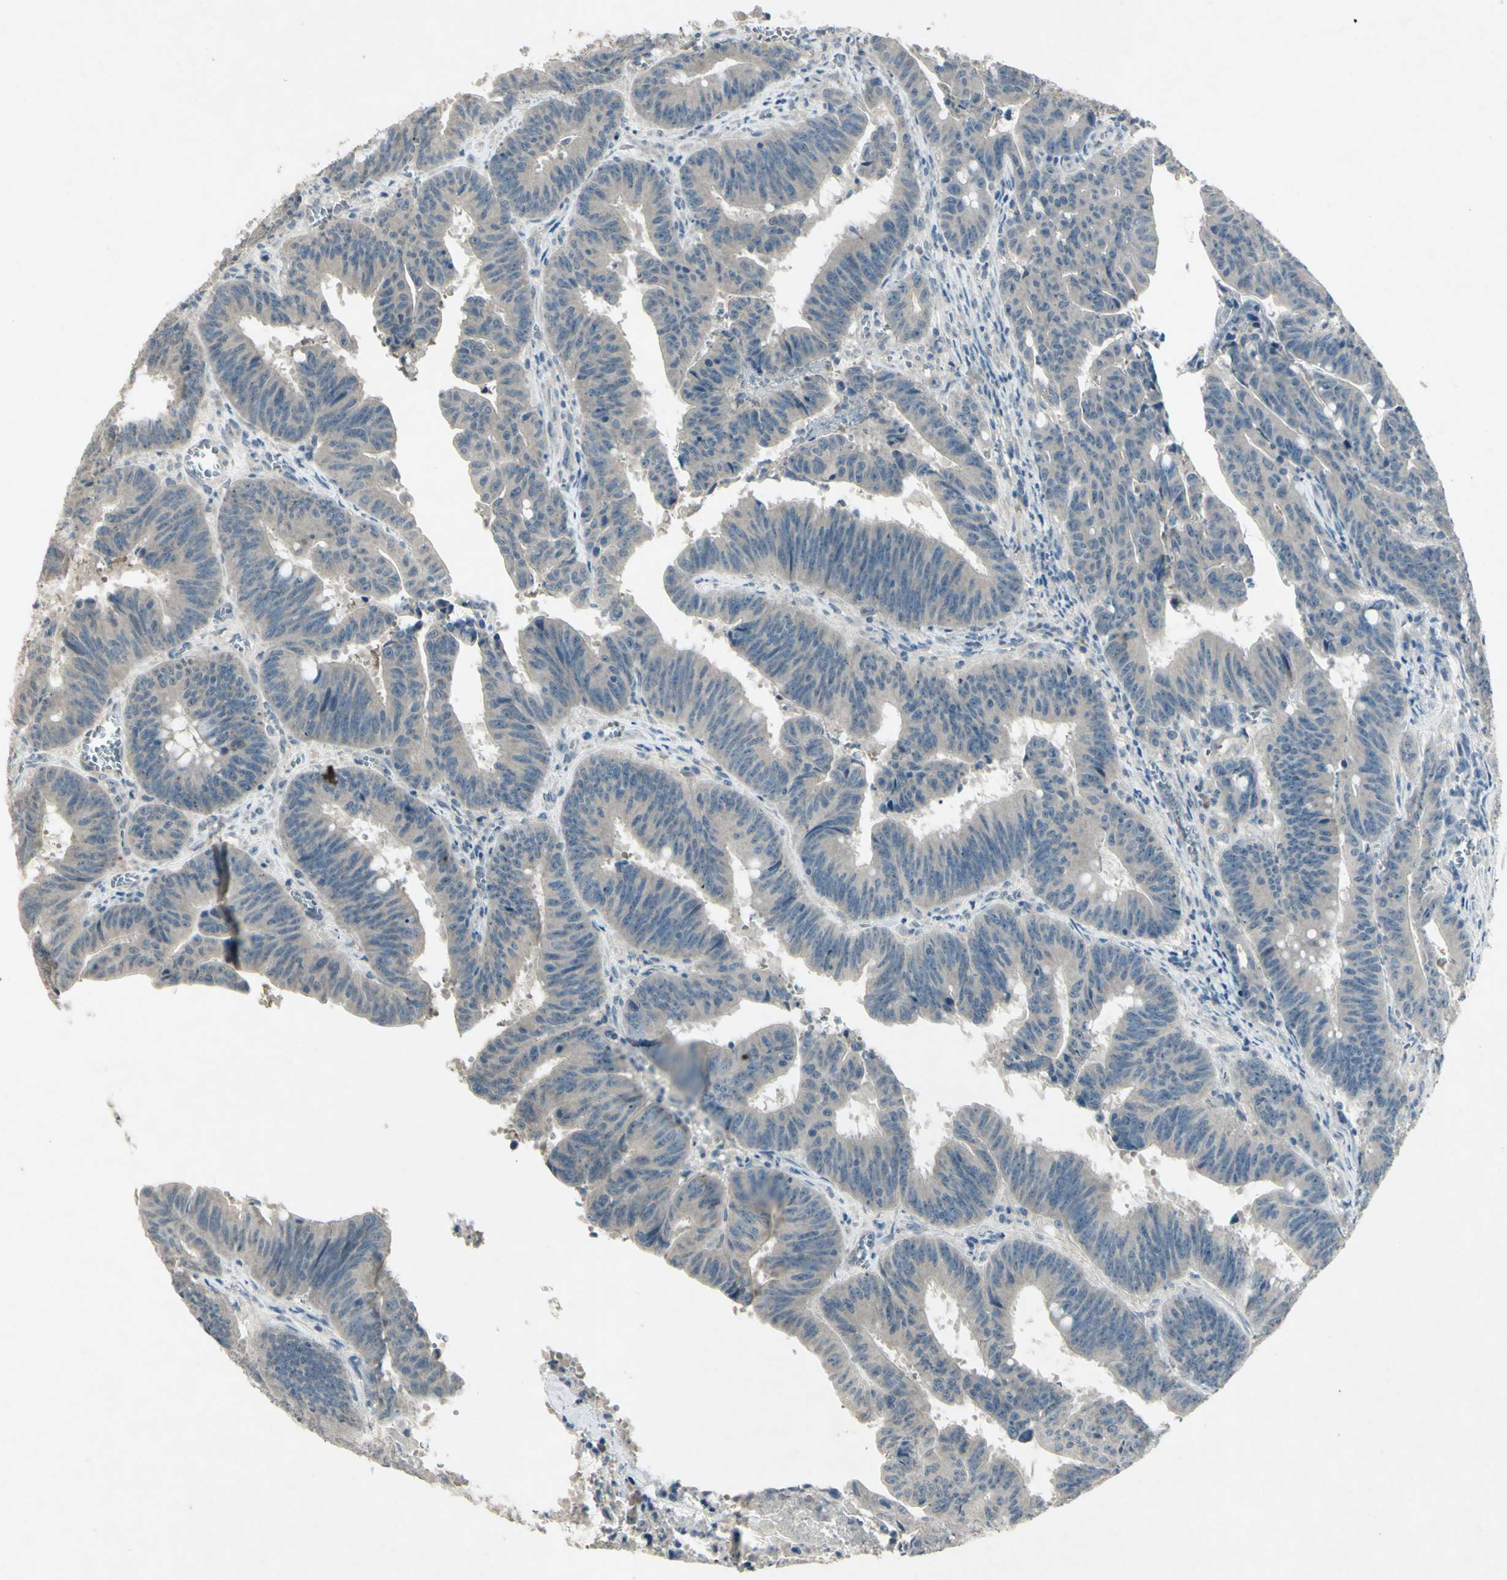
{"staining": {"intensity": "negative", "quantity": "none", "location": "none"}, "tissue": "colorectal cancer", "cell_type": "Tumor cells", "image_type": "cancer", "snomed": [{"axis": "morphology", "description": "Adenocarcinoma, NOS"}, {"axis": "topography", "description": "Colon"}], "caption": "Immunohistochemical staining of human colorectal cancer (adenocarcinoma) reveals no significant staining in tumor cells.", "gene": "TIMM21", "patient": {"sex": "male", "age": 45}}